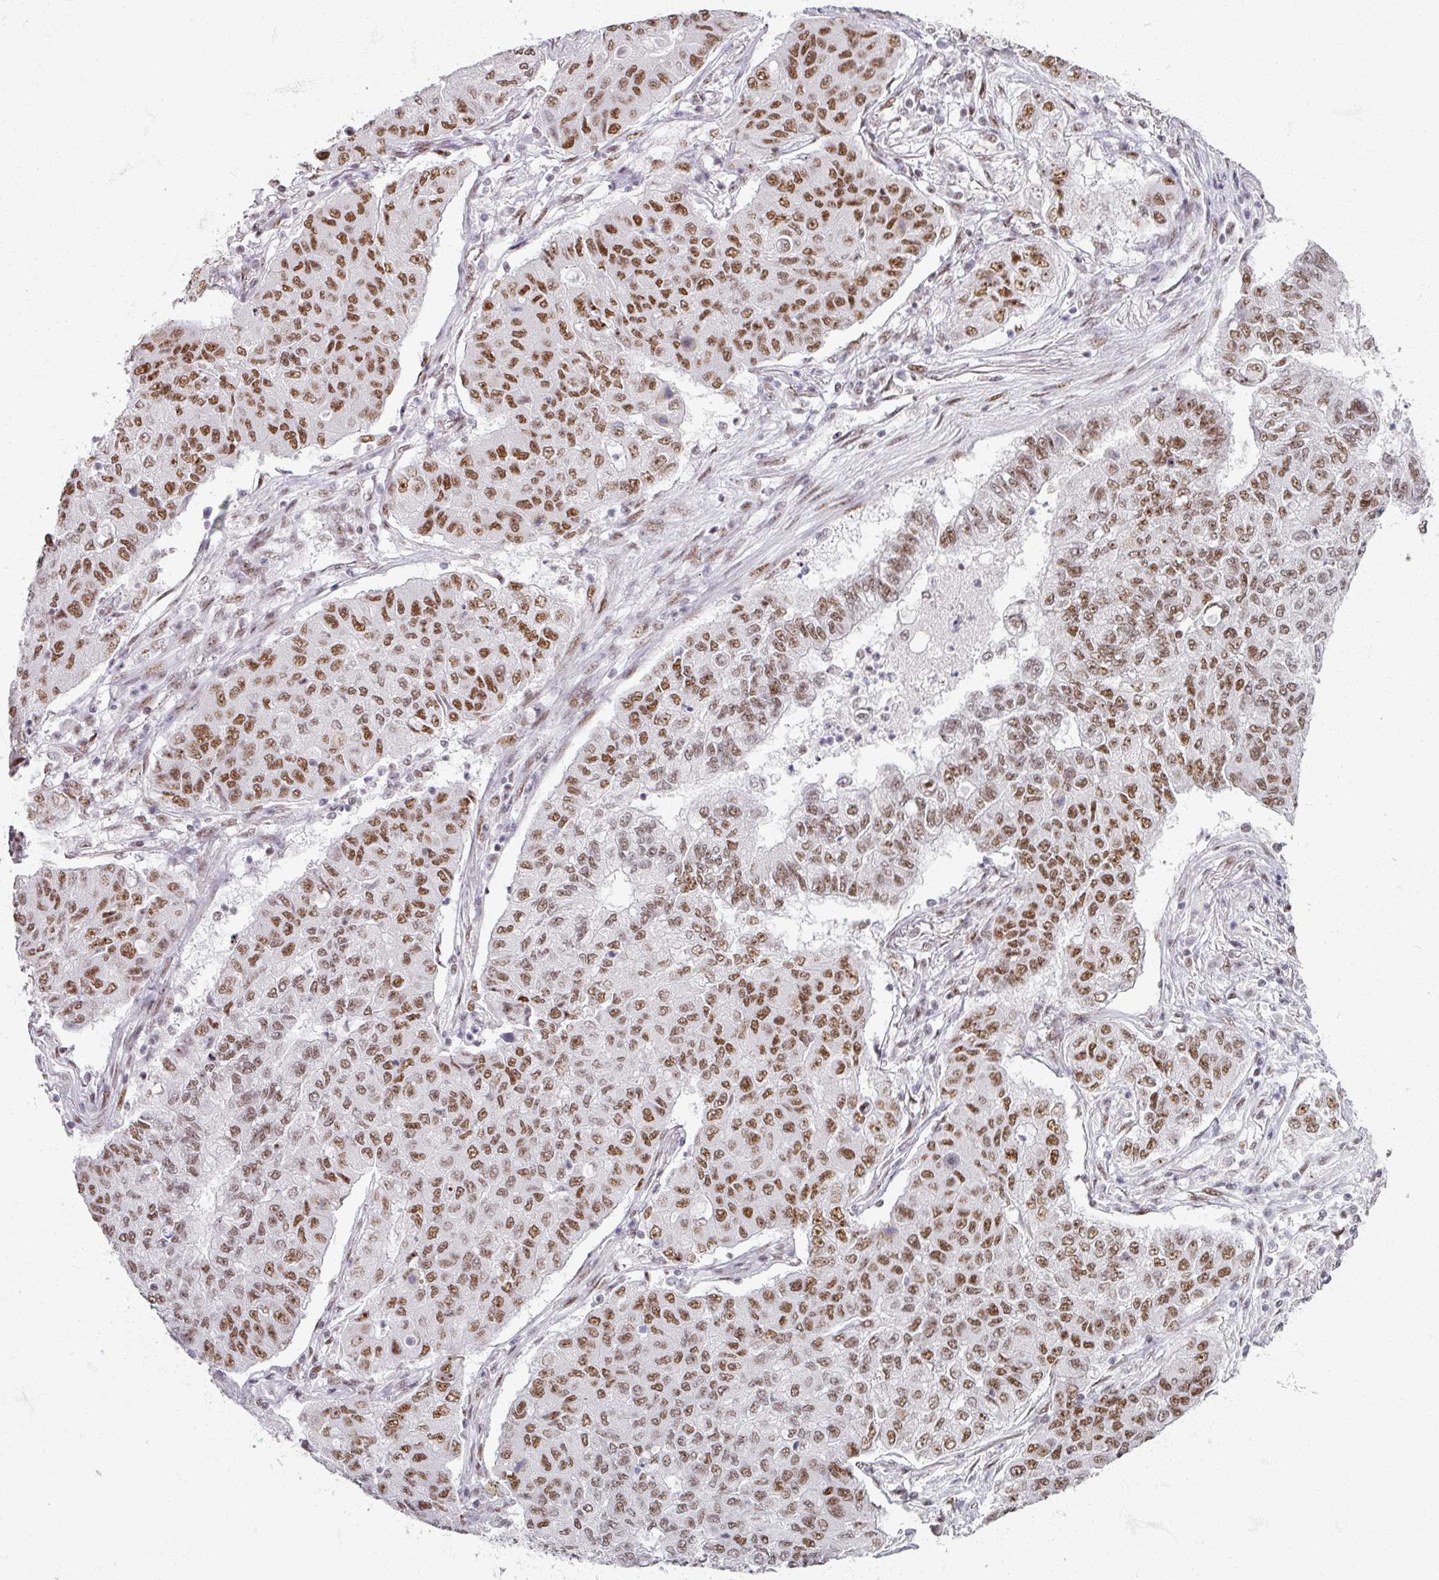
{"staining": {"intensity": "moderate", "quantity": ">75%", "location": "nuclear"}, "tissue": "lung cancer", "cell_type": "Tumor cells", "image_type": "cancer", "snomed": [{"axis": "morphology", "description": "Squamous cell carcinoma, NOS"}, {"axis": "topography", "description": "Lung"}], "caption": "High-magnification brightfield microscopy of lung squamous cell carcinoma stained with DAB (brown) and counterstained with hematoxylin (blue). tumor cells exhibit moderate nuclear staining is seen in about>75% of cells.", "gene": "ADAR", "patient": {"sex": "male", "age": 74}}